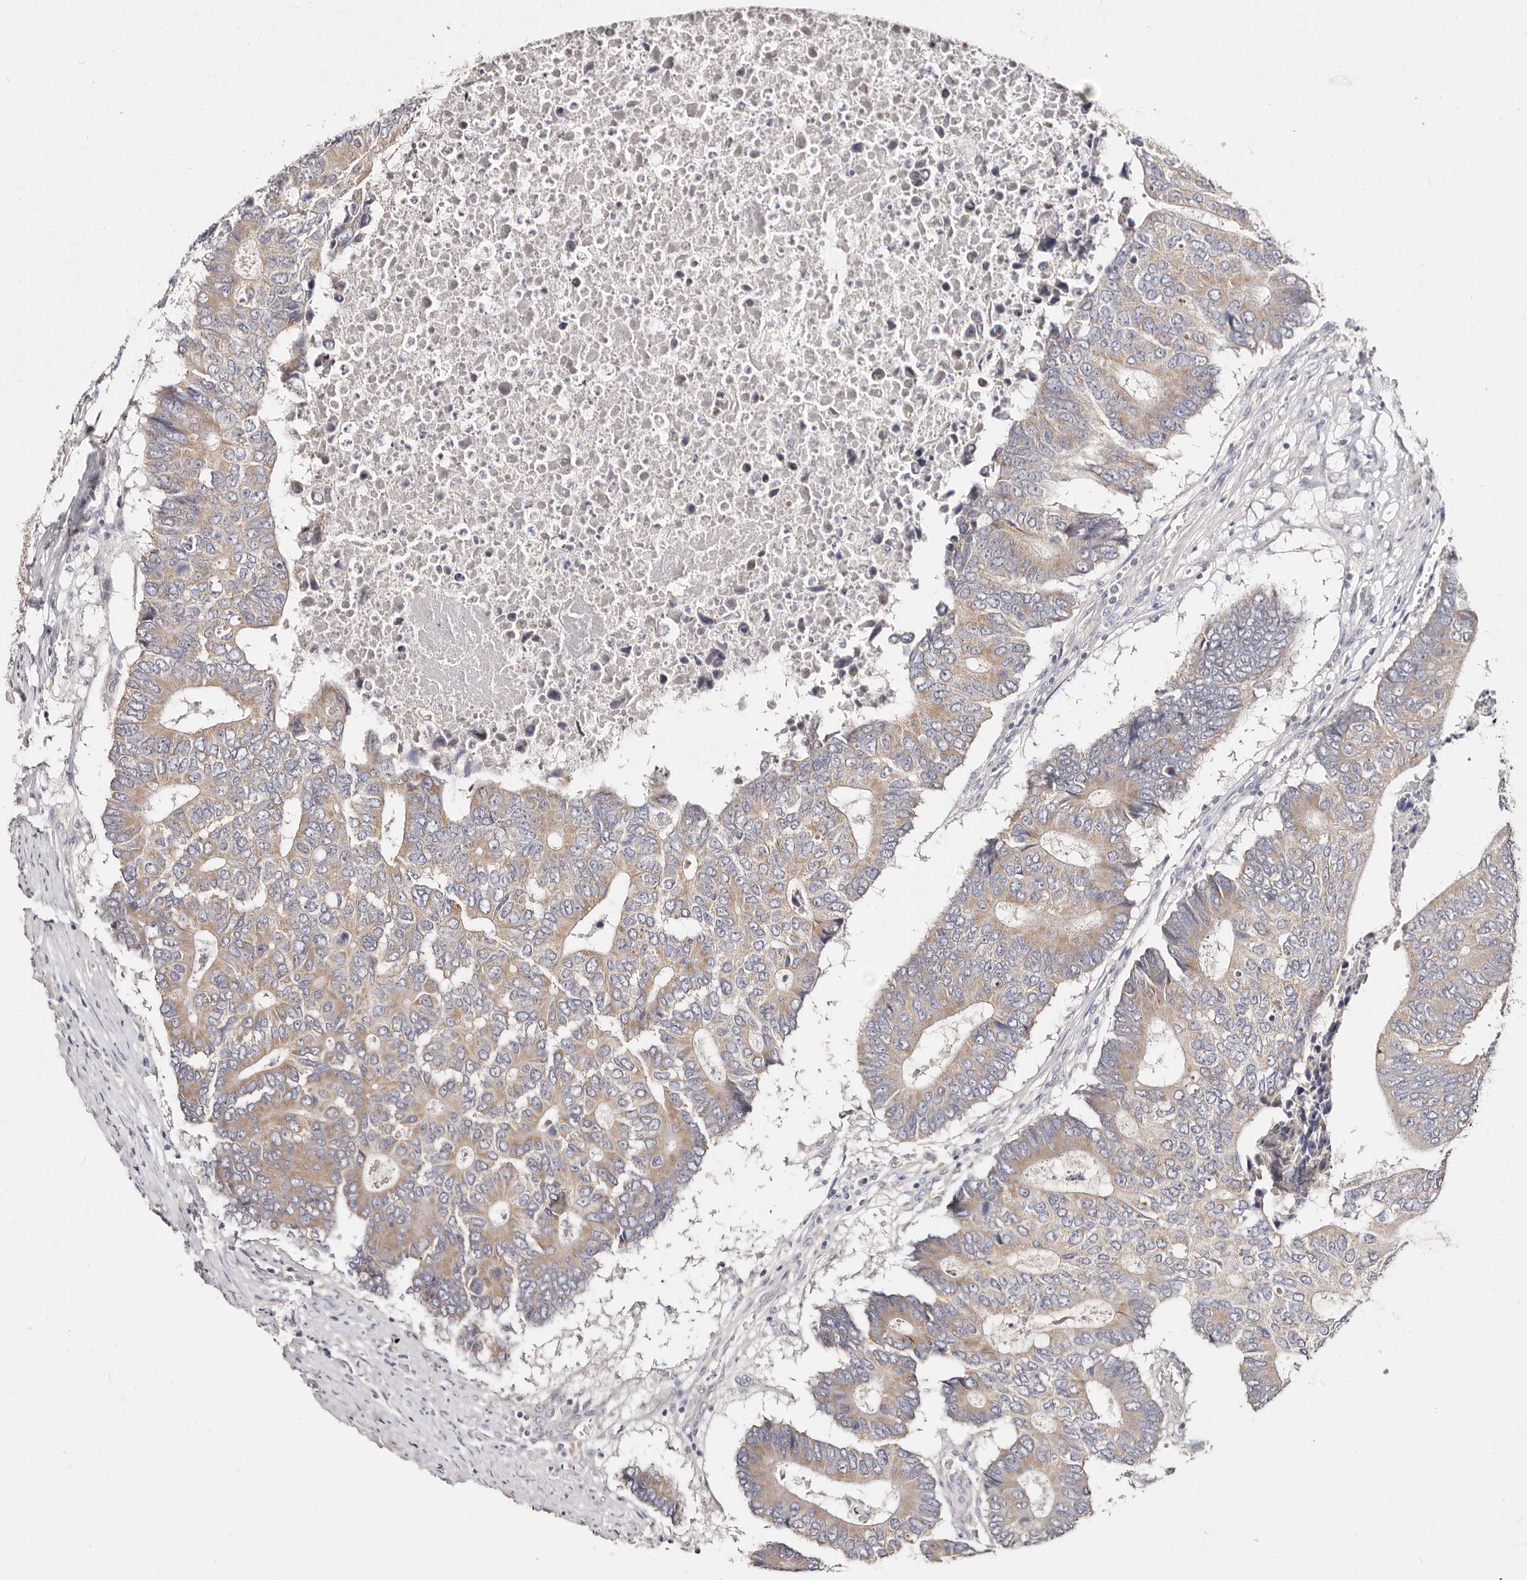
{"staining": {"intensity": "weak", "quantity": ">75%", "location": "cytoplasmic/membranous"}, "tissue": "colorectal cancer", "cell_type": "Tumor cells", "image_type": "cancer", "snomed": [{"axis": "morphology", "description": "Adenocarcinoma, NOS"}, {"axis": "topography", "description": "Colon"}], "caption": "Immunohistochemistry of colorectal adenocarcinoma reveals low levels of weak cytoplasmic/membranous staining in about >75% of tumor cells.", "gene": "VIPAS39", "patient": {"sex": "male", "age": 87}}